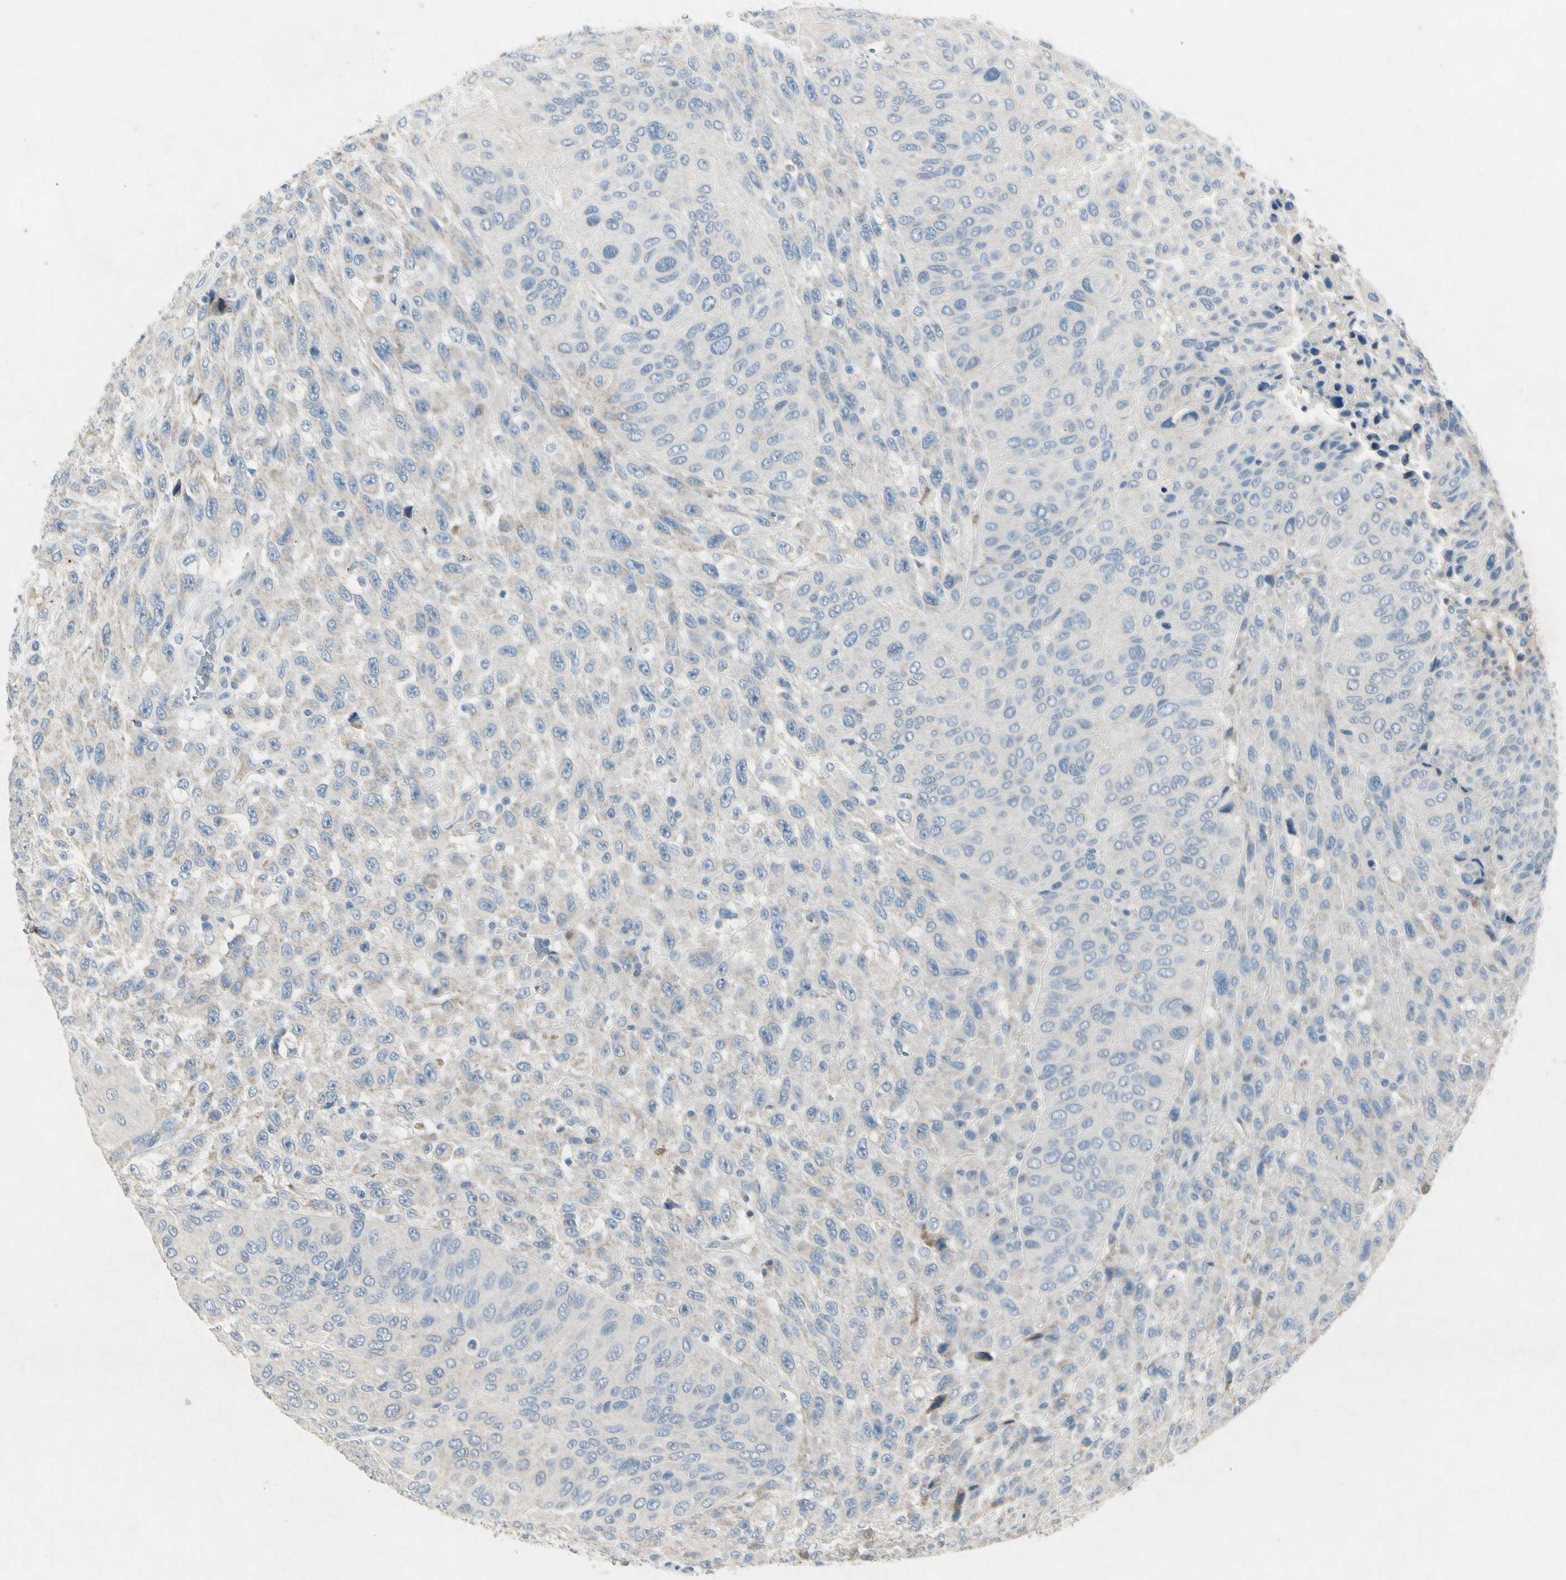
{"staining": {"intensity": "negative", "quantity": "none", "location": "none"}, "tissue": "urothelial cancer", "cell_type": "Tumor cells", "image_type": "cancer", "snomed": [{"axis": "morphology", "description": "Urothelial carcinoma, High grade"}, {"axis": "topography", "description": "Urinary bladder"}], "caption": "This is an immunohistochemistry (IHC) histopathology image of urothelial cancer. There is no expression in tumor cells.", "gene": "SNAP91", "patient": {"sex": "male", "age": 66}}